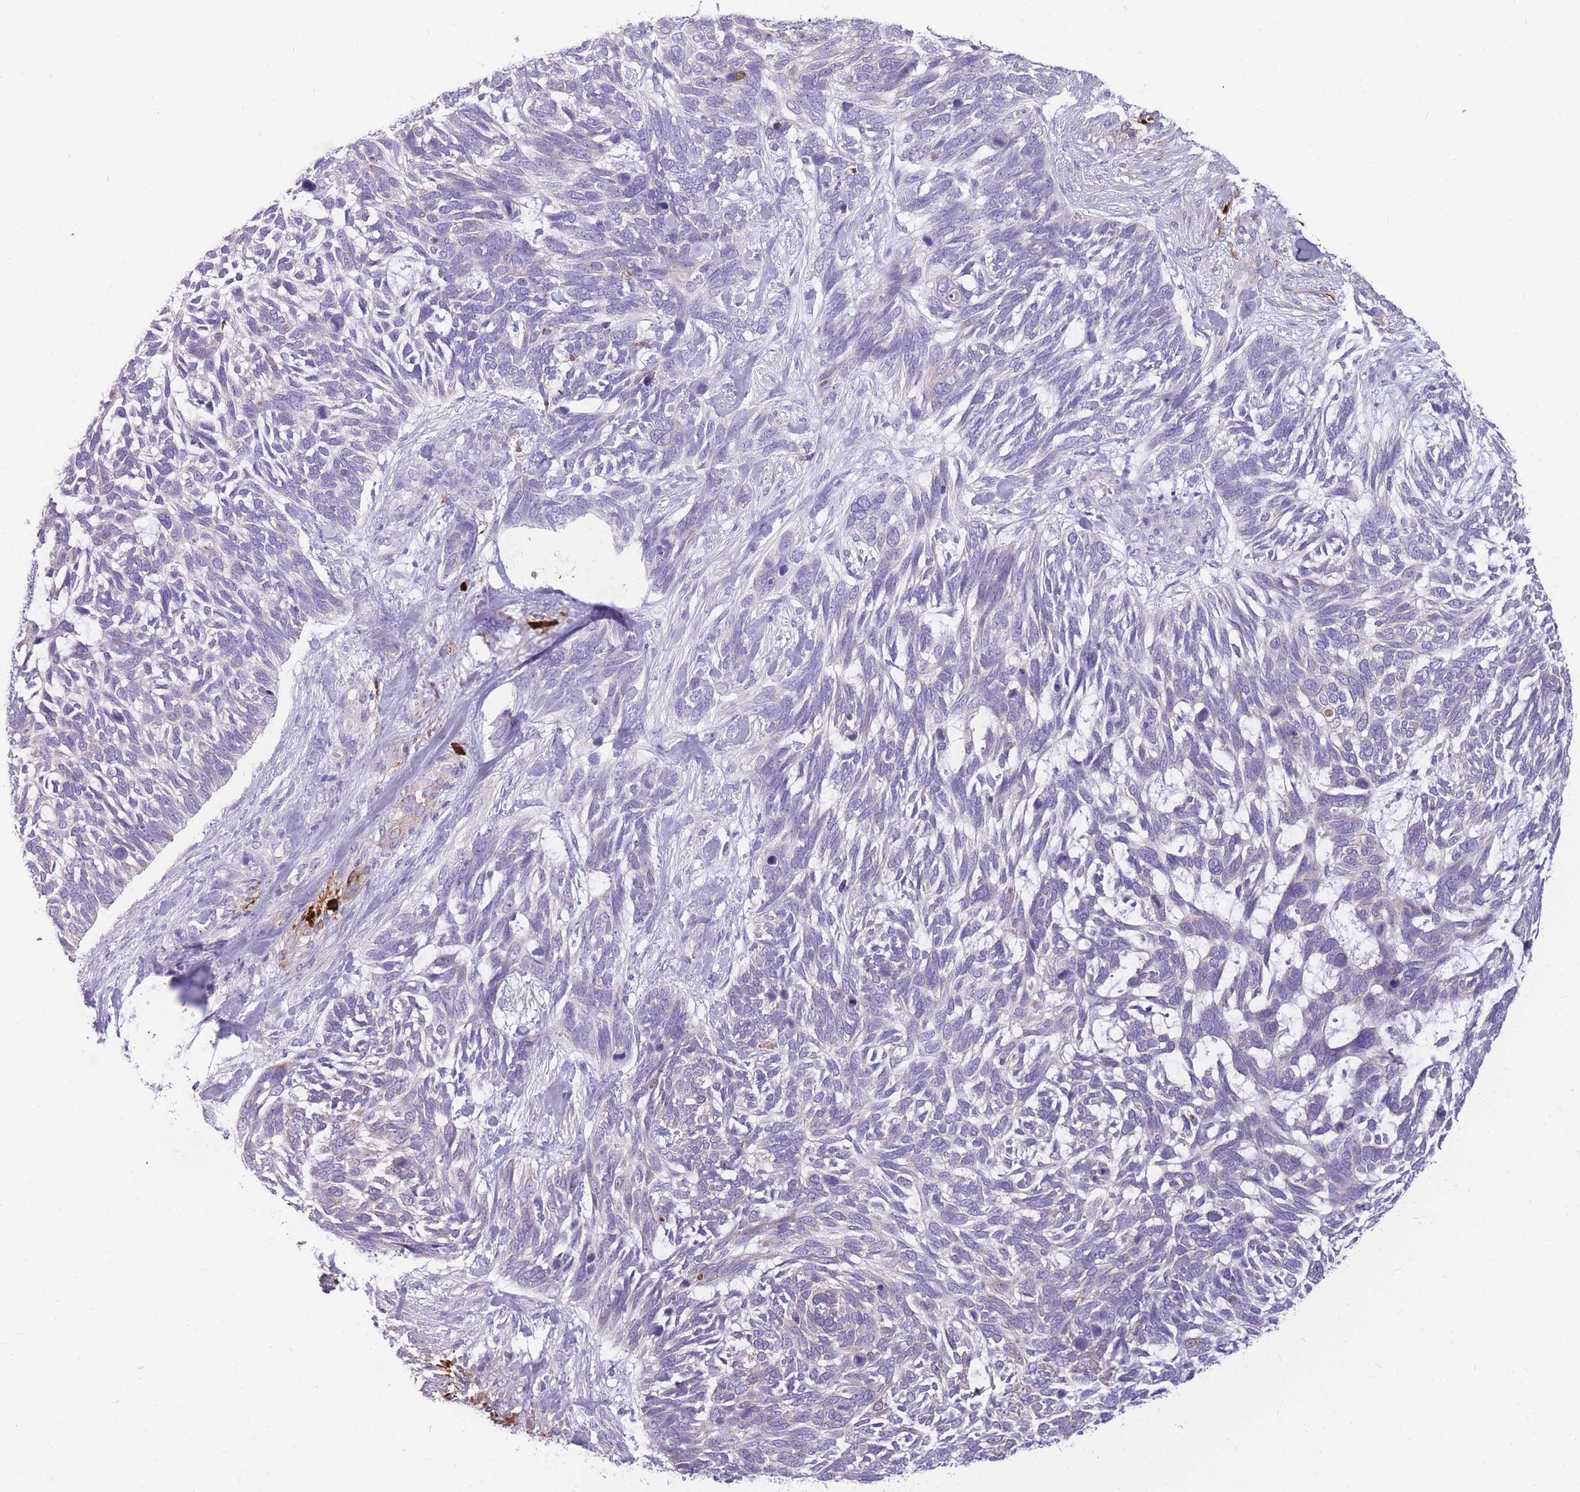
{"staining": {"intensity": "negative", "quantity": "none", "location": "none"}, "tissue": "skin cancer", "cell_type": "Tumor cells", "image_type": "cancer", "snomed": [{"axis": "morphology", "description": "Basal cell carcinoma"}, {"axis": "topography", "description": "Skin"}], "caption": "High power microscopy image of an immunohistochemistry (IHC) histopathology image of skin basal cell carcinoma, revealing no significant staining in tumor cells. Nuclei are stained in blue.", "gene": "TPSAB1", "patient": {"sex": "male", "age": 88}}